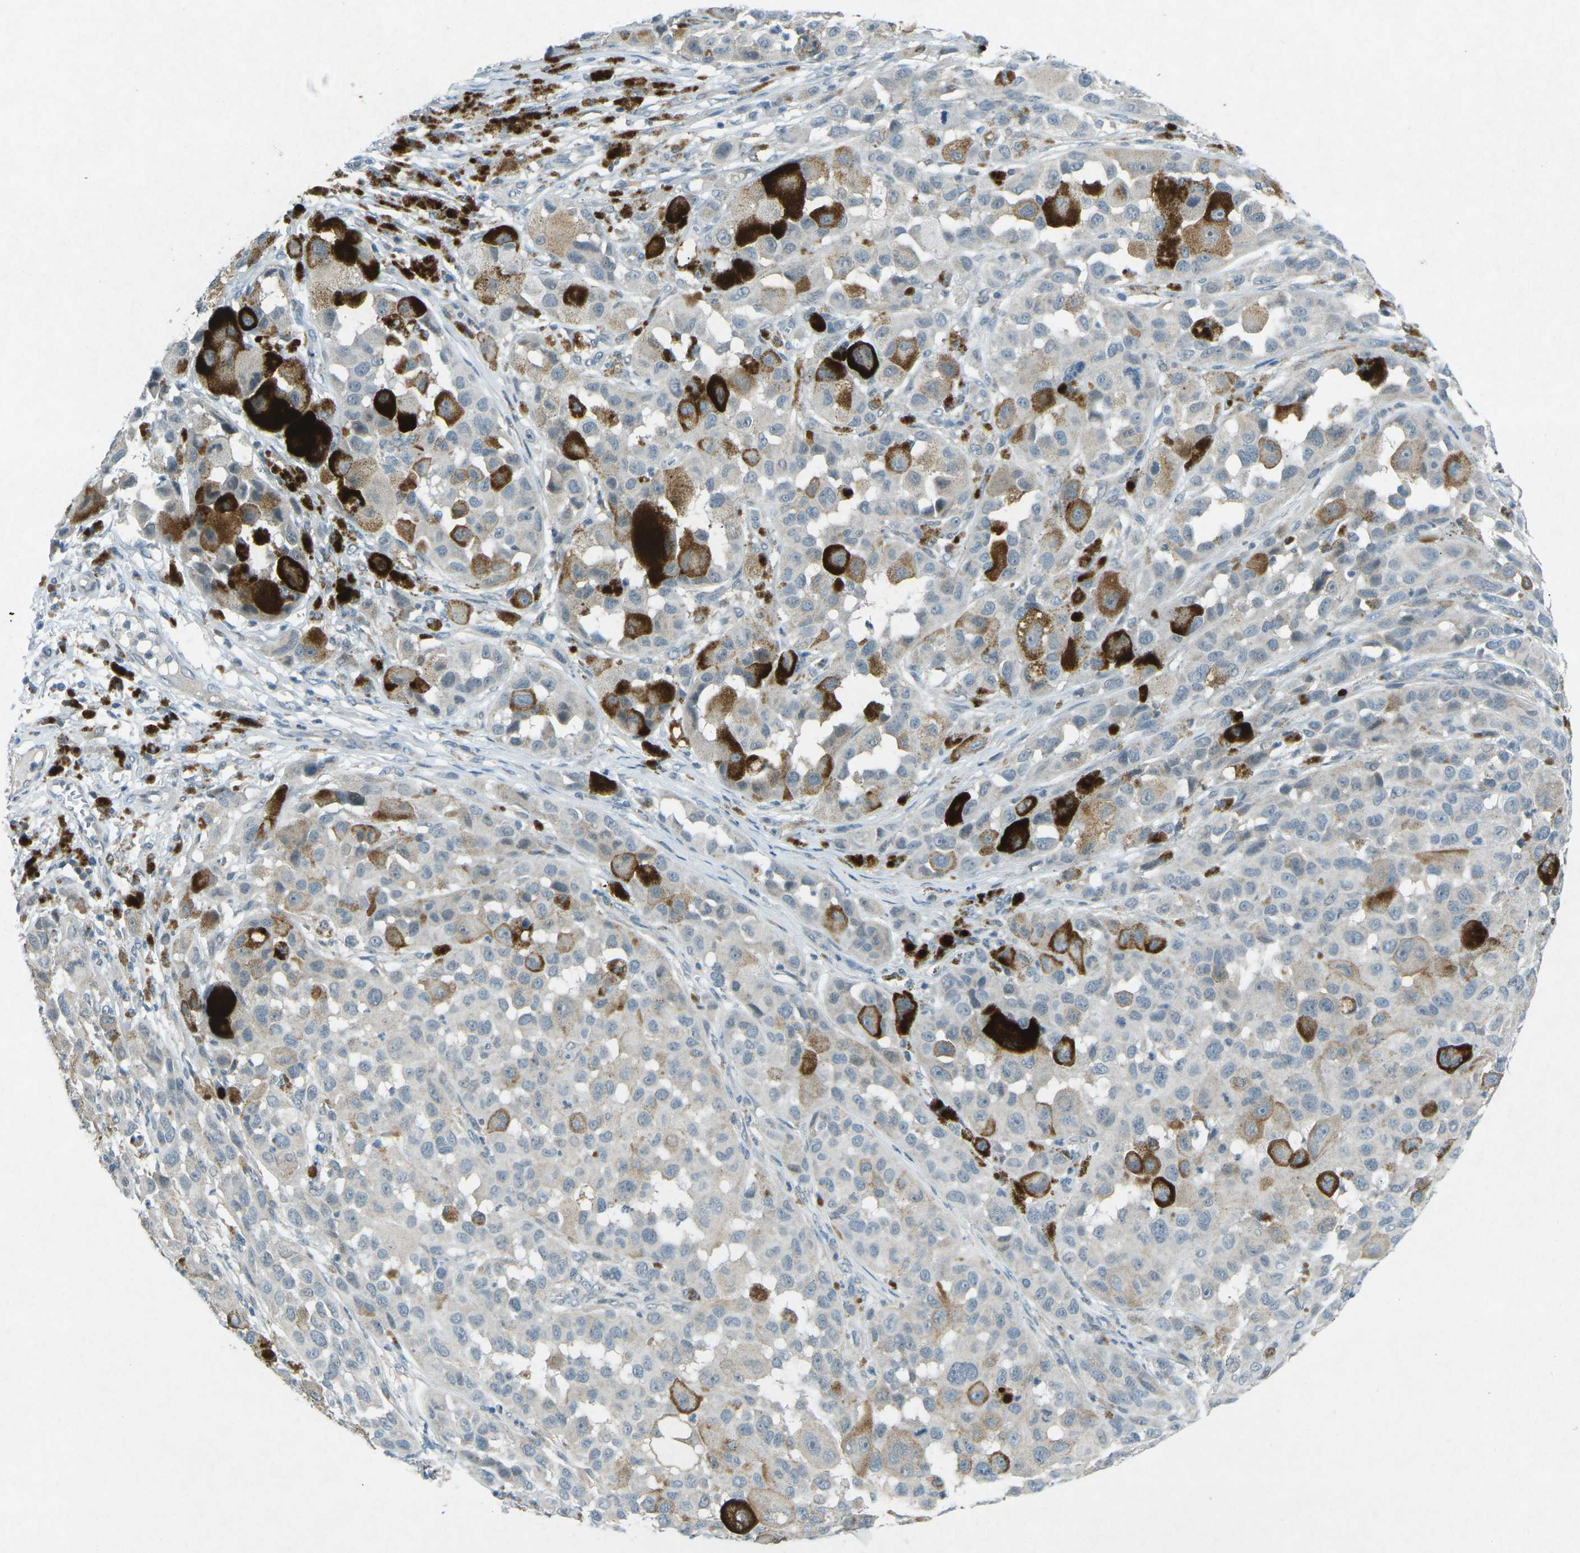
{"staining": {"intensity": "negative", "quantity": "none", "location": "none"}, "tissue": "melanoma", "cell_type": "Tumor cells", "image_type": "cancer", "snomed": [{"axis": "morphology", "description": "Malignant melanoma, NOS"}, {"axis": "topography", "description": "Skin"}], "caption": "There is no significant positivity in tumor cells of malignant melanoma. The staining was performed using DAB to visualize the protein expression in brown, while the nuclei were stained in blue with hematoxylin (Magnification: 20x).", "gene": "PRKCA", "patient": {"sex": "male", "age": 96}}